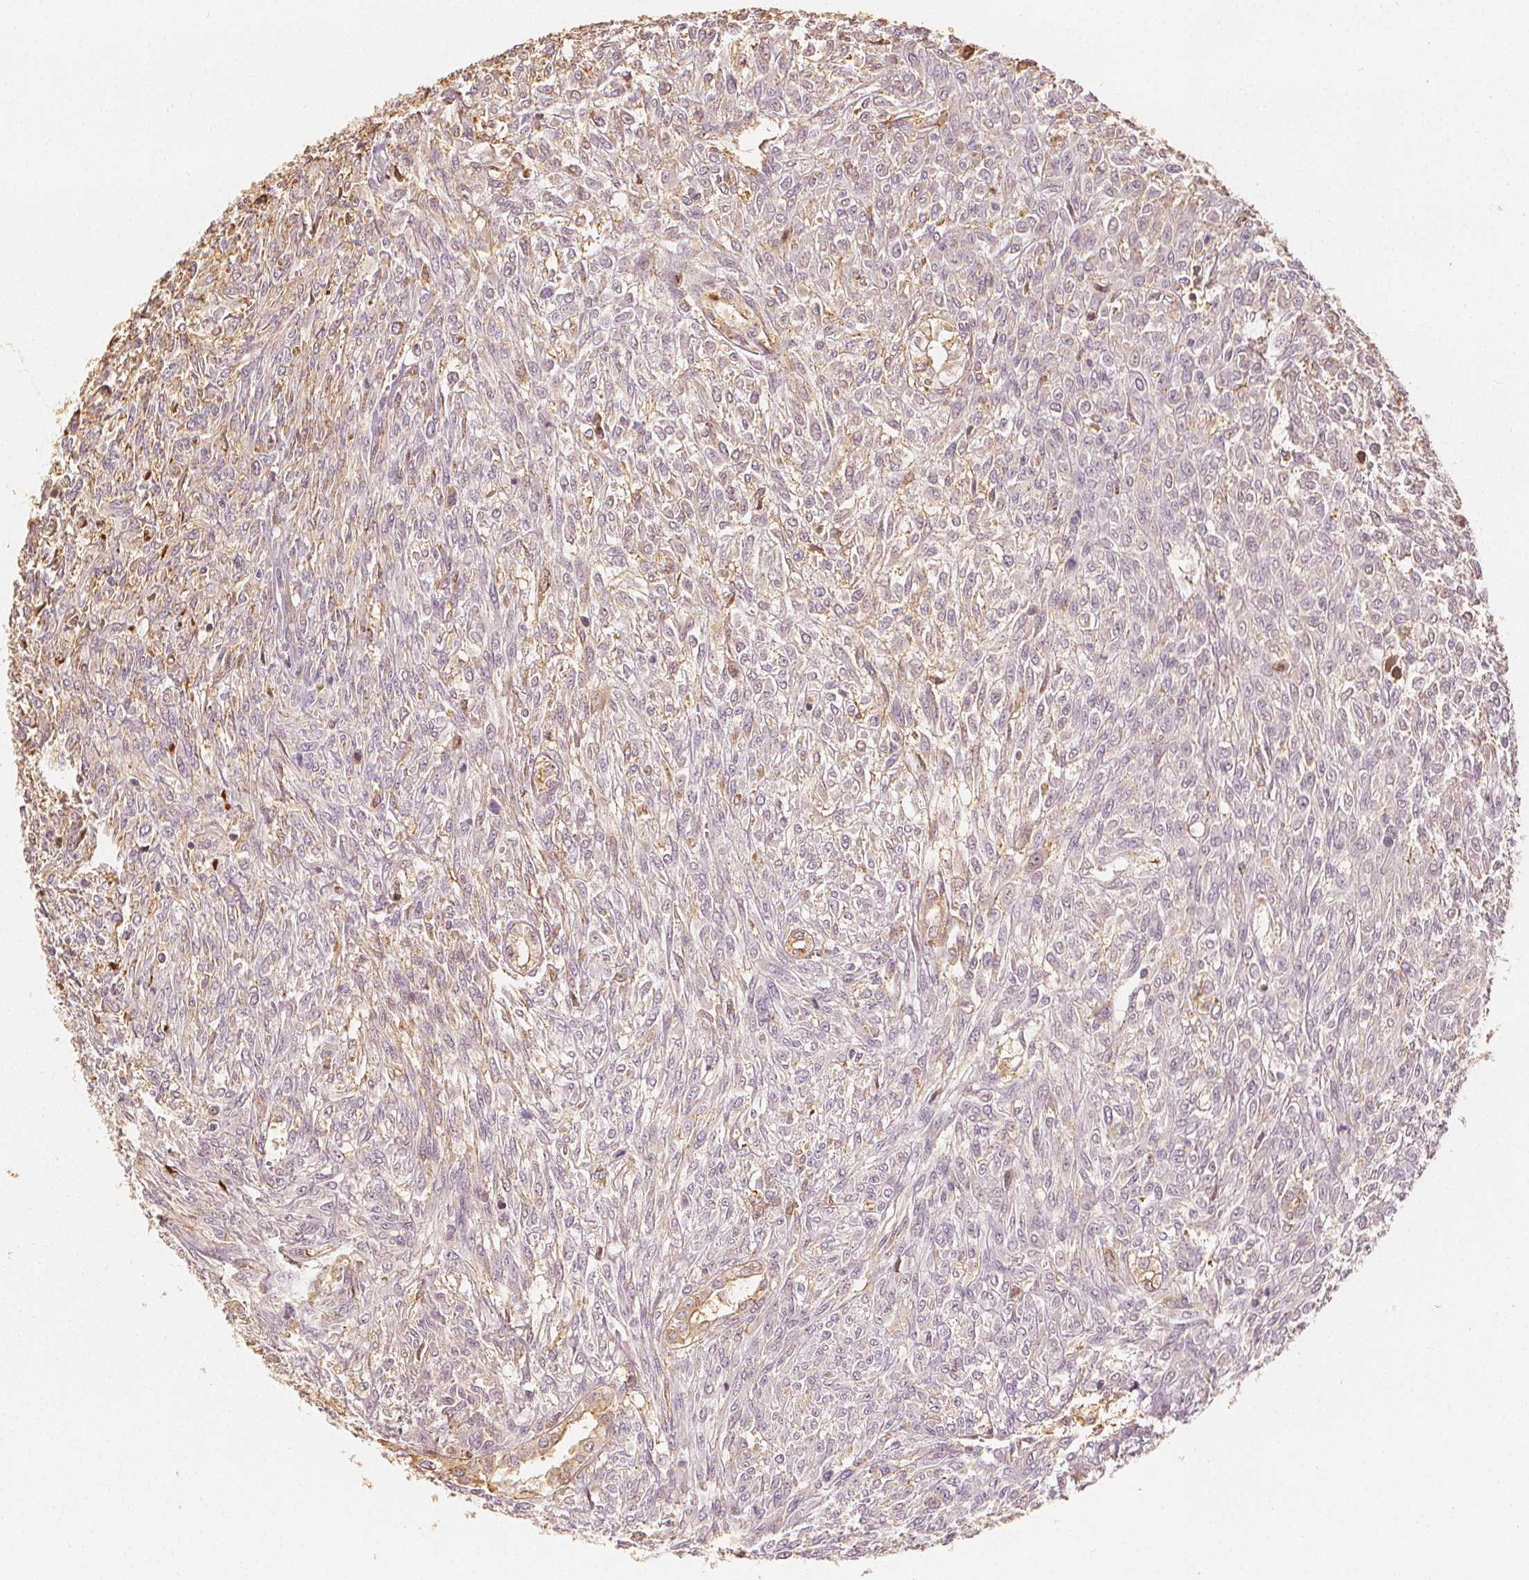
{"staining": {"intensity": "weak", "quantity": "<25%", "location": "cytoplasmic/membranous"}, "tissue": "renal cancer", "cell_type": "Tumor cells", "image_type": "cancer", "snomed": [{"axis": "morphology", "description": "Adenocarcinoma, NOS"}, {"axis": "topography", "description": "Kidney"}], "caption": "DAB (3,3'-diaminobenzidine) immunohistochemical staining of renal adenocarcinoma reveals no significant positivity in tumor cells.", "gene": "ARHGAP26", "patient": {"sex": "male", "age": 58}}